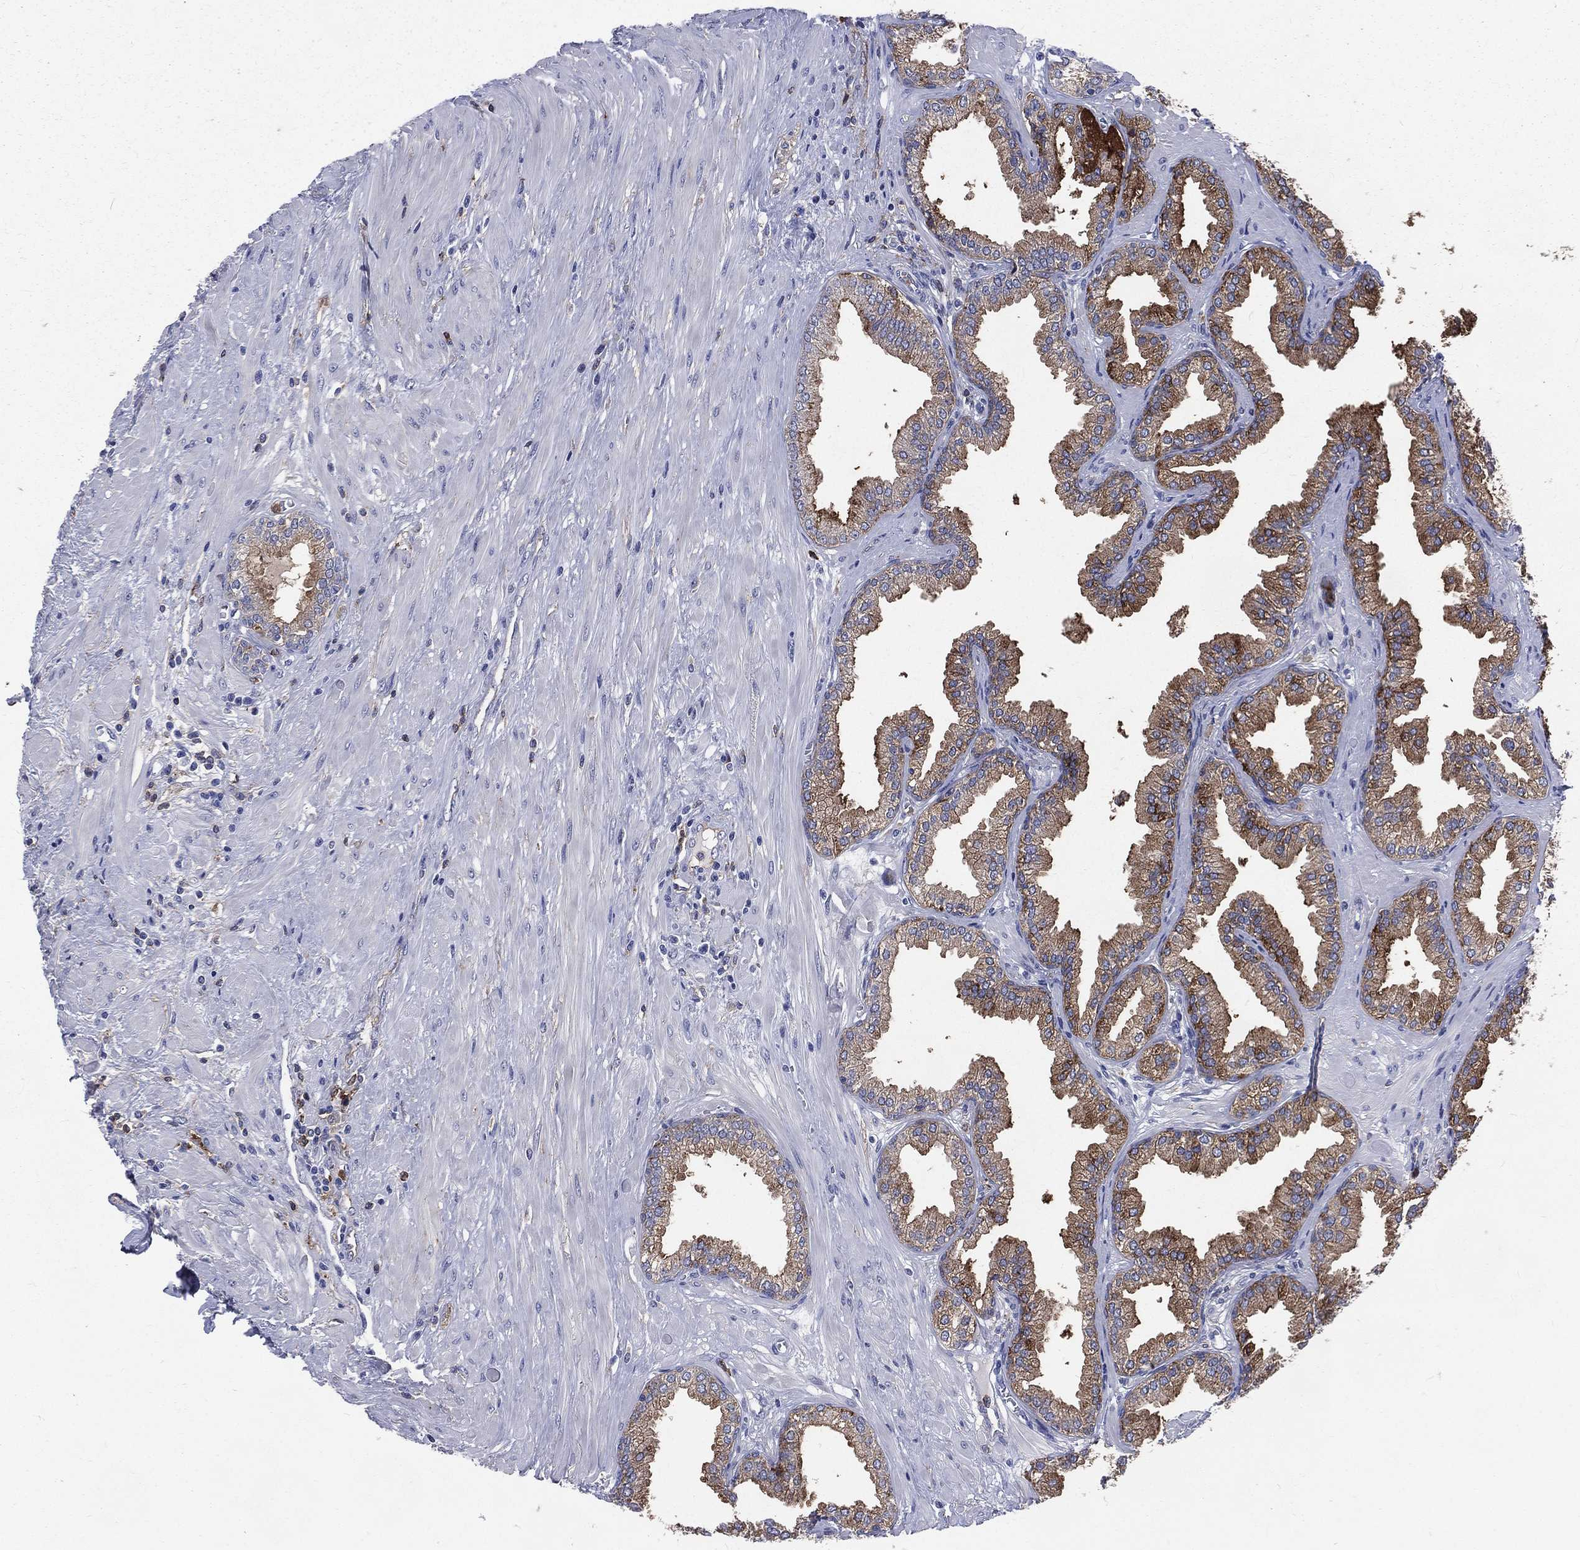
{"staining": {"intensity": "moderate", "quantity": ">75%", "location": "cytoplasmic/membranous"}, "tissue": "prostate", "cell_type": "Glandular cells", "image_type": "normal", "snomed": [{"axis": "morphology", "description": "Normal tissue, NOS"}, {"axis": "topography", "description": "Prostate"}], "caption": "A high-resolution micrograph shows immunohistochemistry (IHC) staining of benign prostate, which reveals moderate cytoplasmic/membranous expression in approximately >75% of glandular cells. (Brightfield microscopy of DAB IHC at high magnification).", "gene": "BASP1", "patient": {"sex": "male", "age": 64}}